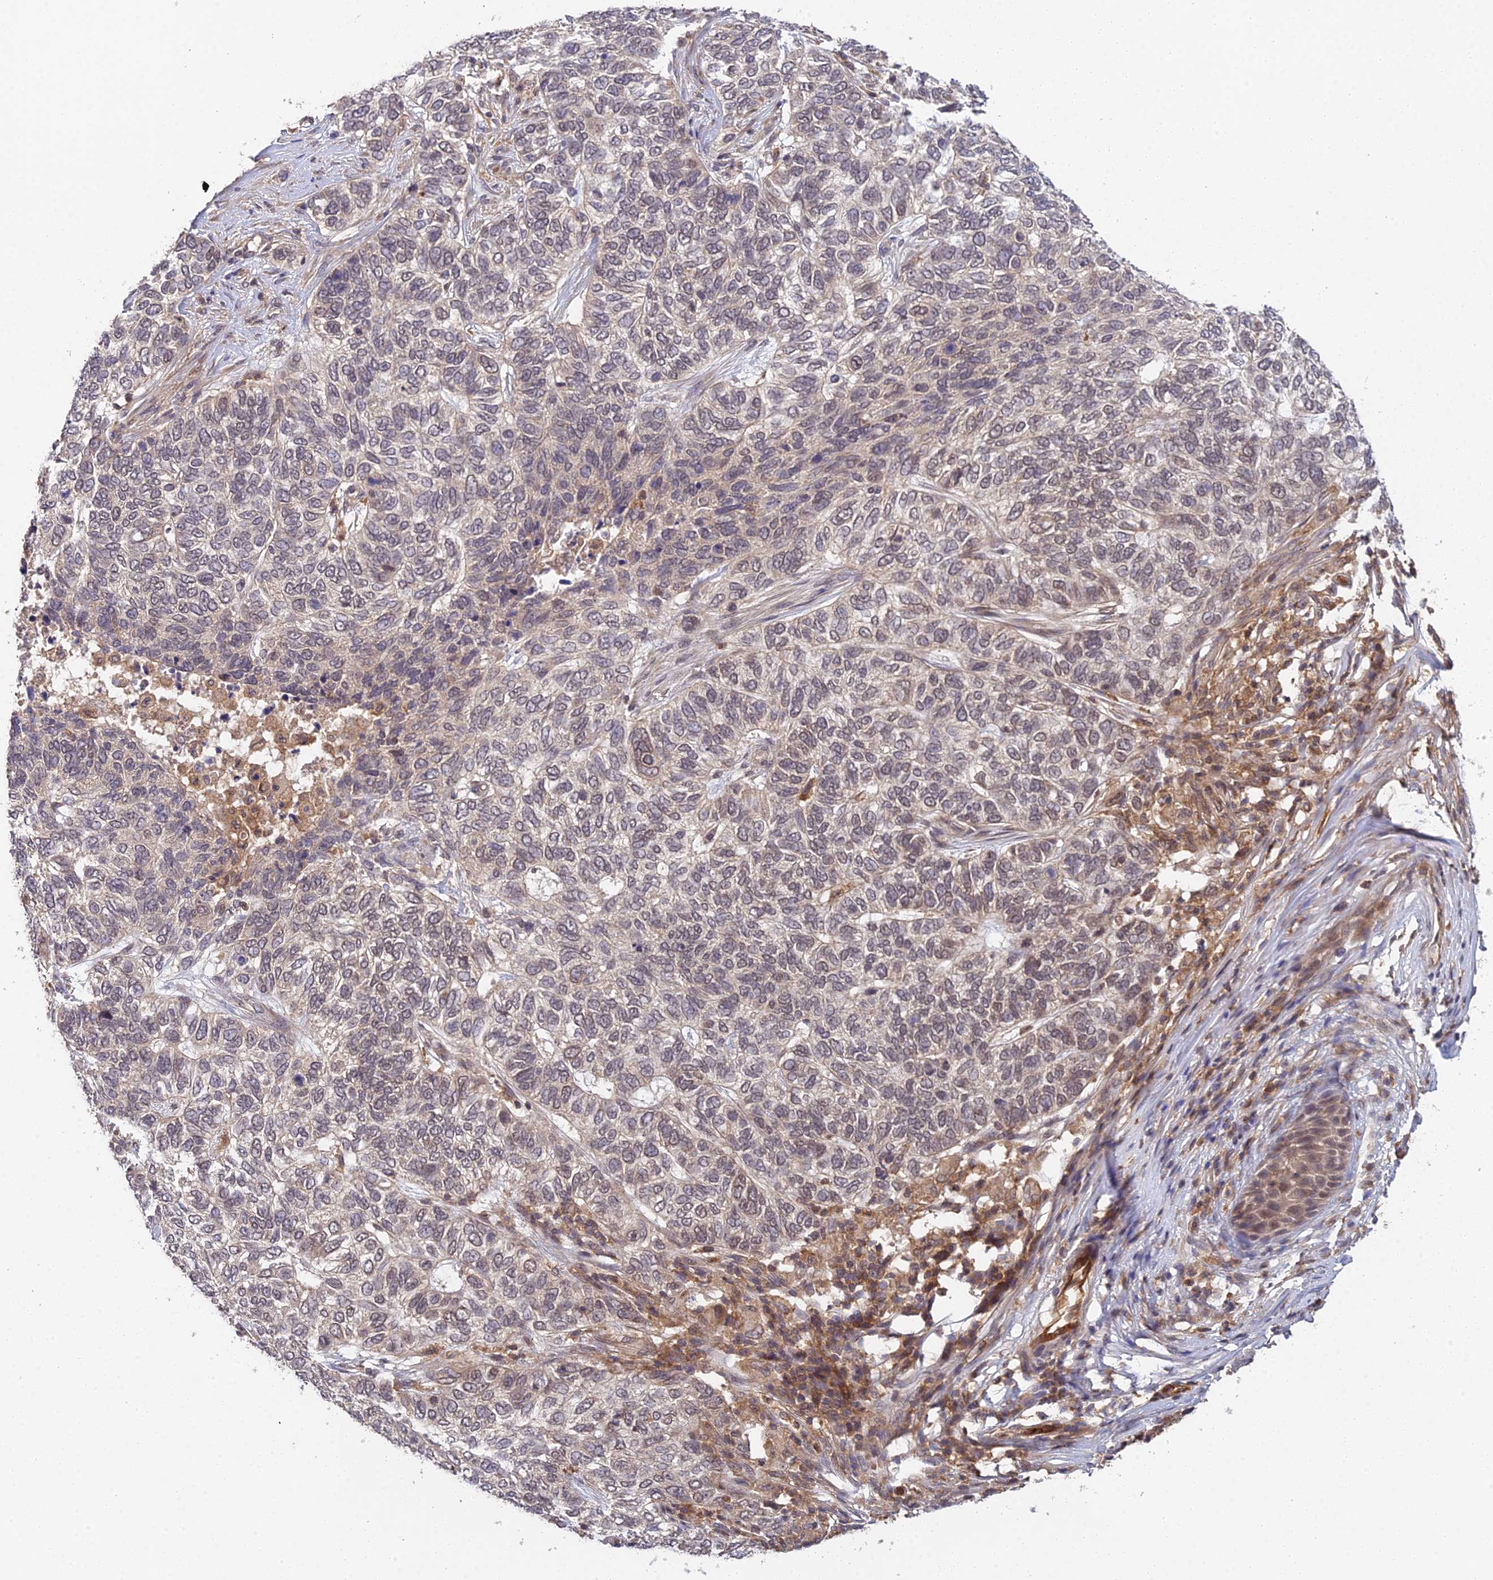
{"staining": {"intensity": "weak", "quantity": "<25%", "location": "cytoplasmic/membranous,nuclear"}, "tissue": "skin cancer", "cell_type": "Tumor cells", "image_type": "cancer", "snomed": [{"axis": "morphology", "description": "Basal cell carcinoma"}, {"axis": "topography", "description": "Skin"}], "caption": "Immunohistochemistry (IHC) of skin basal cell carcinoma shows no expression in tumor cells. (DAB immunohistochemistry visualized using brightfield microscopy, high magnification).", "gene": "TPRX1", "patient": {"sex": "female", "age": 65}}